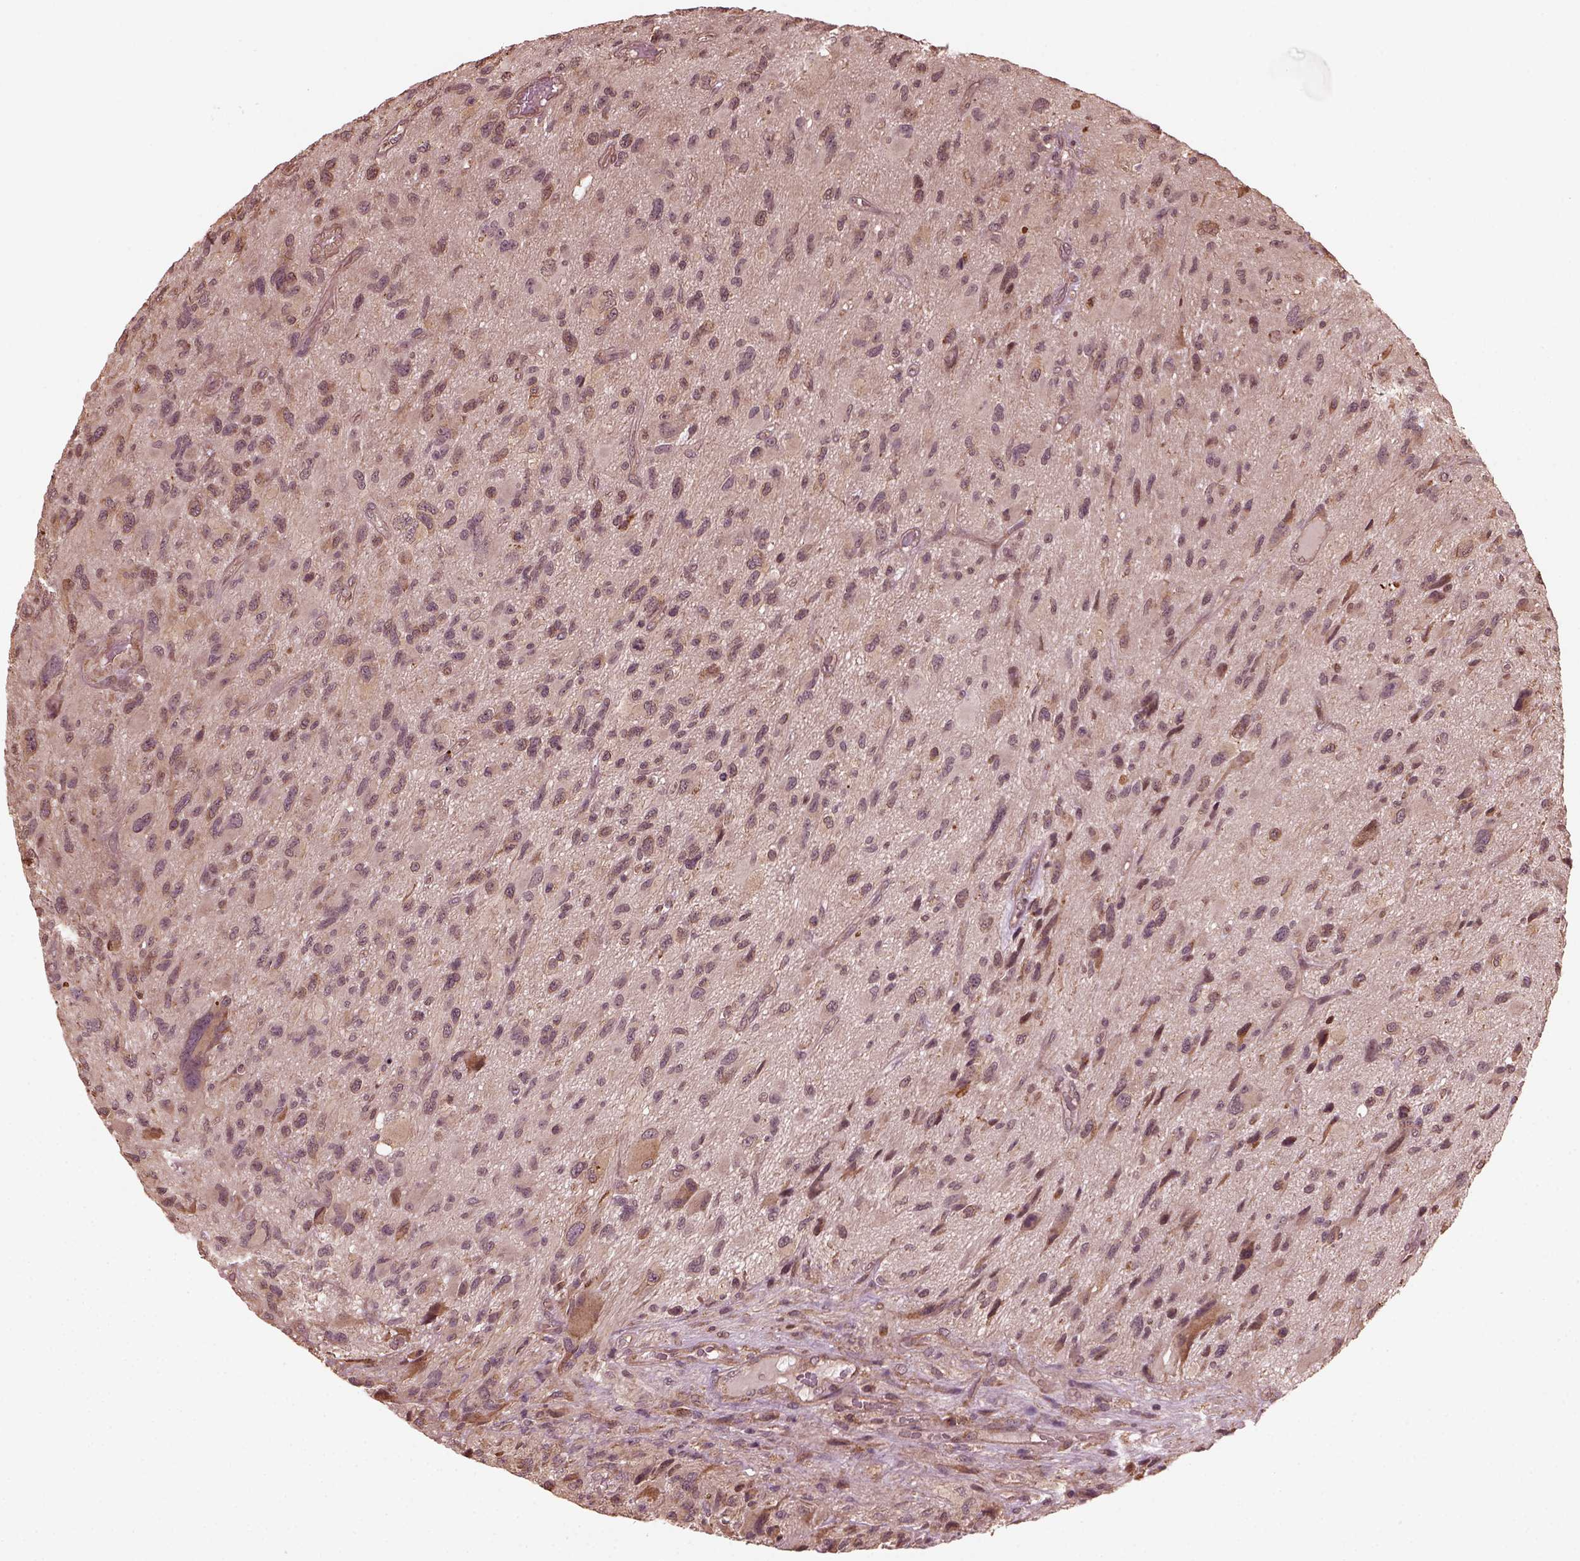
{"staining": {"intensity": "weak", "quantity": ">75%", "location": "cytoplasmic/membranous"}, "tissue": "glioma", "cell_type": "Tumor cells", "image_type": "cancer", "snomed": [{"axis": "morphology", "description": "Glioma, malignant, NOS"}, {"axis": "morphology", "description": "Glioma, malignant, High grade"}, {"axis": "topography", "description": "Brain"}], "caption": "Weak cytoplasmic/membranous protein expression is appreciated in approximately >75% of tumor cells in malignant glioma. Nuclei are stained in blue.", "gene": "ZNF292", "patient": {"sex": "female", "age": 71}}